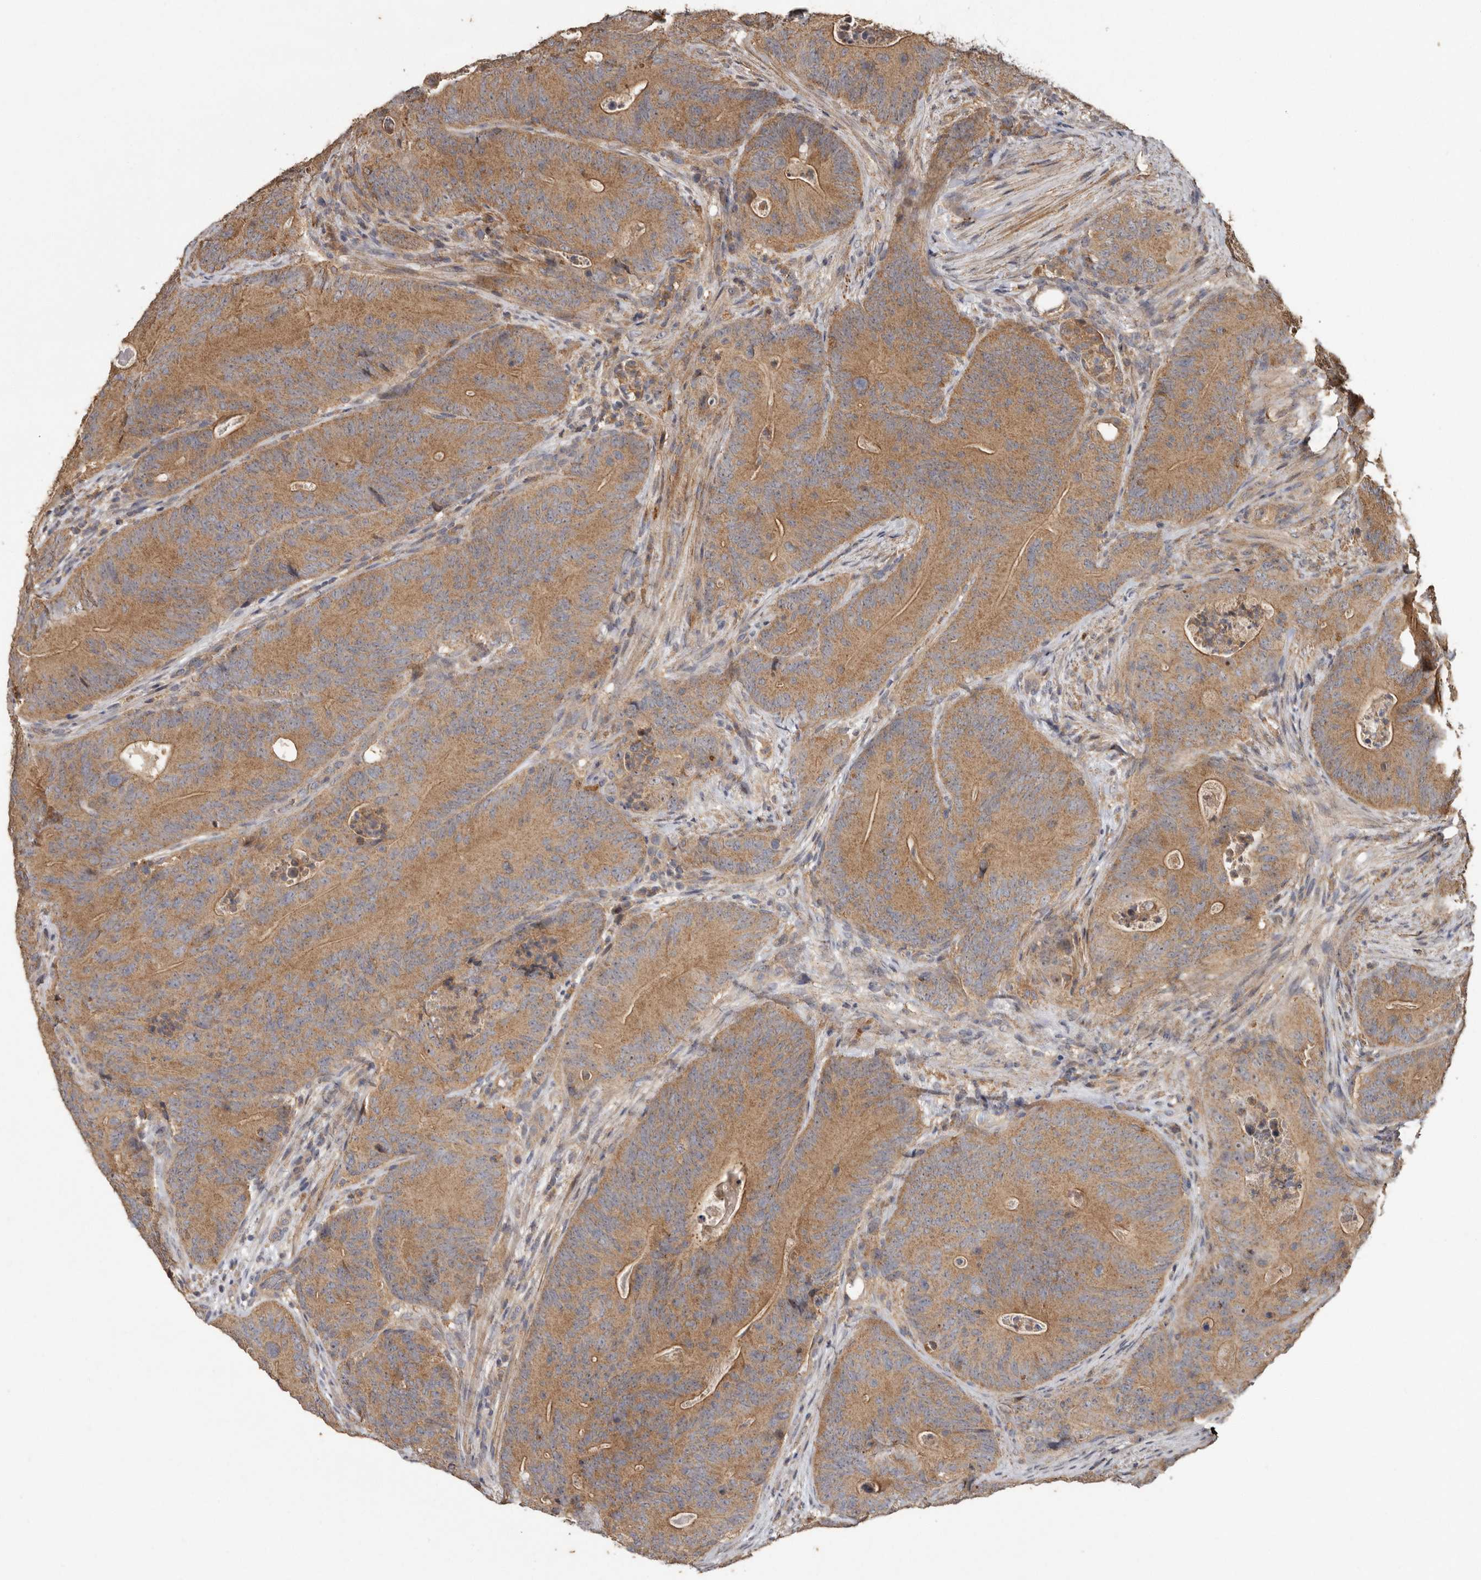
{"staining": {"intensity": "moderate", "quantity": ">75%", "location": "cytoplasmic/membranous"}, "tissue": "colorectal cancer", "cell_type": "Tumor cells", "image_type": "cancer", "snomed": [{"axis": "morphology", "description": "Normal tissue, NOS"}, {"axis": "topography", "description": "Colon"}], "caption": "Immunohistochemical staining of human colorectal cancer reveals medium levels of moderate cytoplasmic/membranous staining in approximately >75% of tumor cells.", "gene": "RWDD1", "patient": {"sex": "female", "age": 82}}